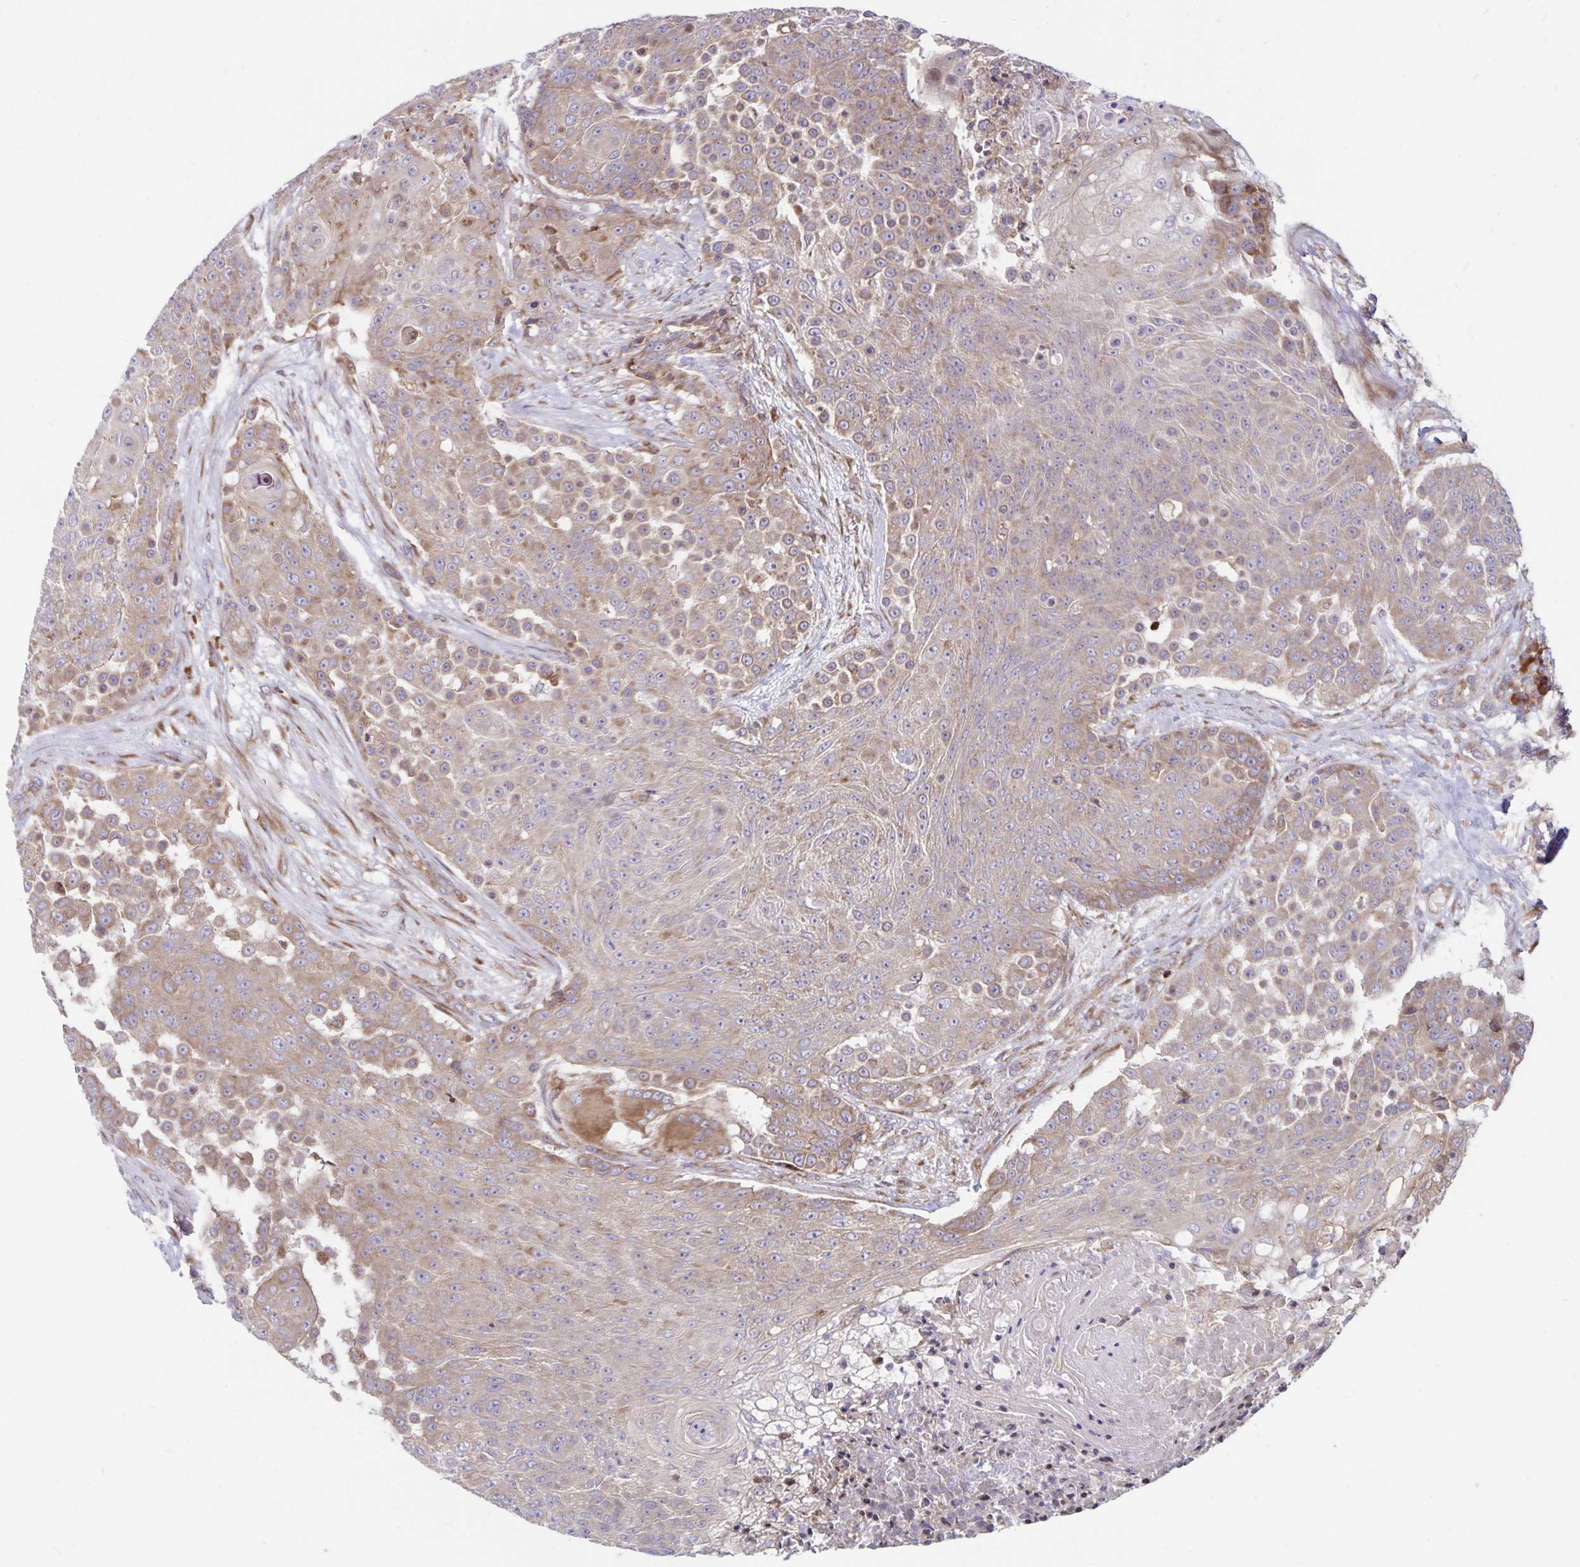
{"staining": {"intensity": "weak", "quantity": ">75%", "location": "cytoplasmic/membranous"}, "tissue": "urothelial cancer", "cell_type": "Tumor cells", "image_type": "cancer", "snomed": [{"axis": "morphology", "description": "Urothelial carcinoma, High grade"}, {"axis": "topography", "description": "Urinary bladder"}], "caption": "About >75% of tumor cells in urothelial cancer exhibit weak cytoplasmic/membranous protein staining as visualized by brown immunohistochemical staining.", "gene": "SEC62", "patient": {"sex": "female", "age": 63}}